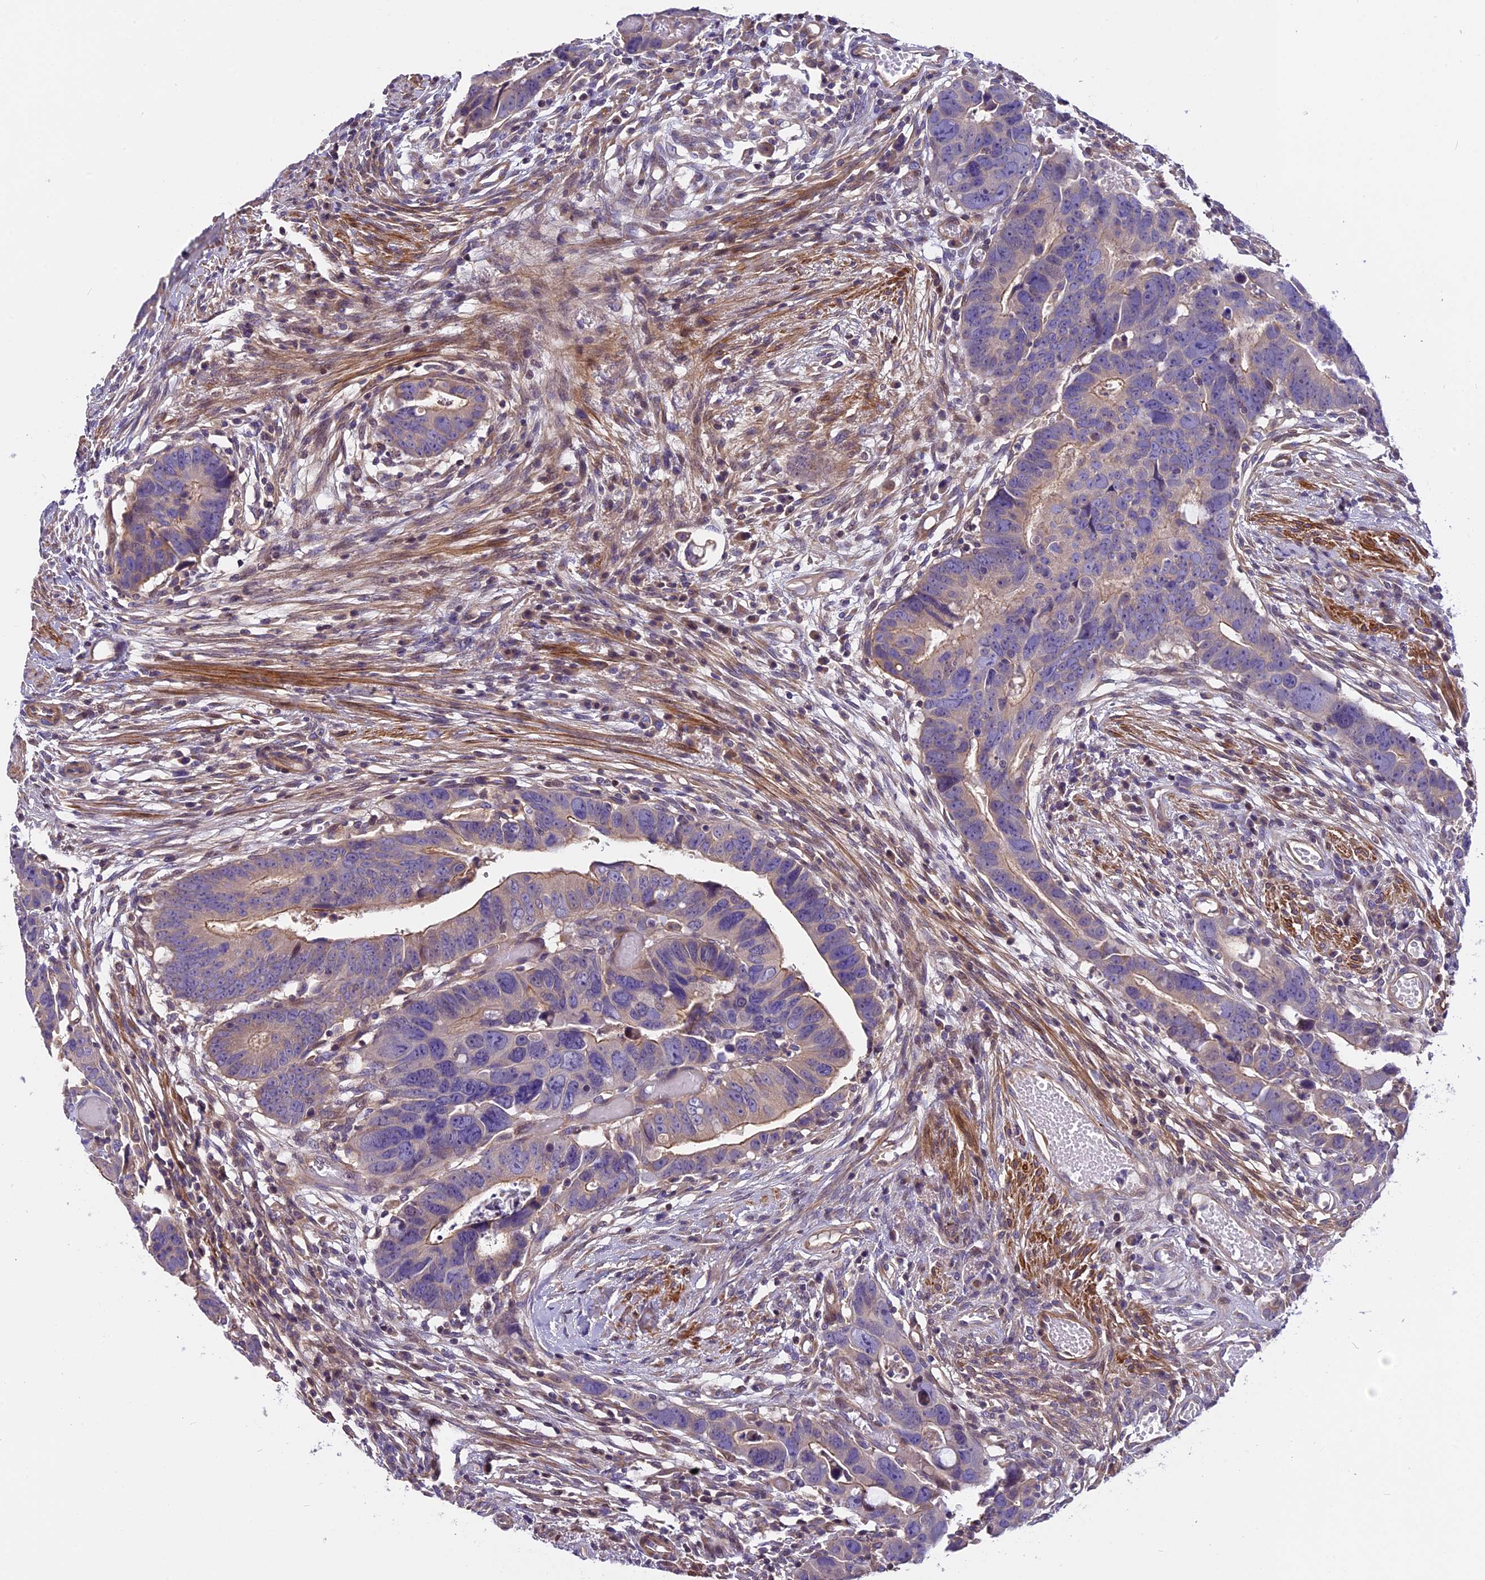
{"staining": {"intensity": "weak", "quantity": "25%-75%", "location": "cytoplasmic/membranous"}, "tissue": "colorectal cancer", "cell_type": "Tumor cells", "image_type": "cancer", "snomed": [{"axis": "morphology", "description": "Adenocarcinoma, NOS"}, {"axis": "topography", "description": "Rectum"}], "caption": "DAB (3,3'-diaminobenzidine) immunohistochemical staining of human colorectal cancer shows weak cytoplasmic/membranous protein staining in approximately 25%-75% of tumor cells. The staining was performed using DAB, with brown indicating positive protein expression. Nuclei are stained blue with hematoxylin.", "gene": "FAM98C", "patient": {"sex": "female", "age": 65}}